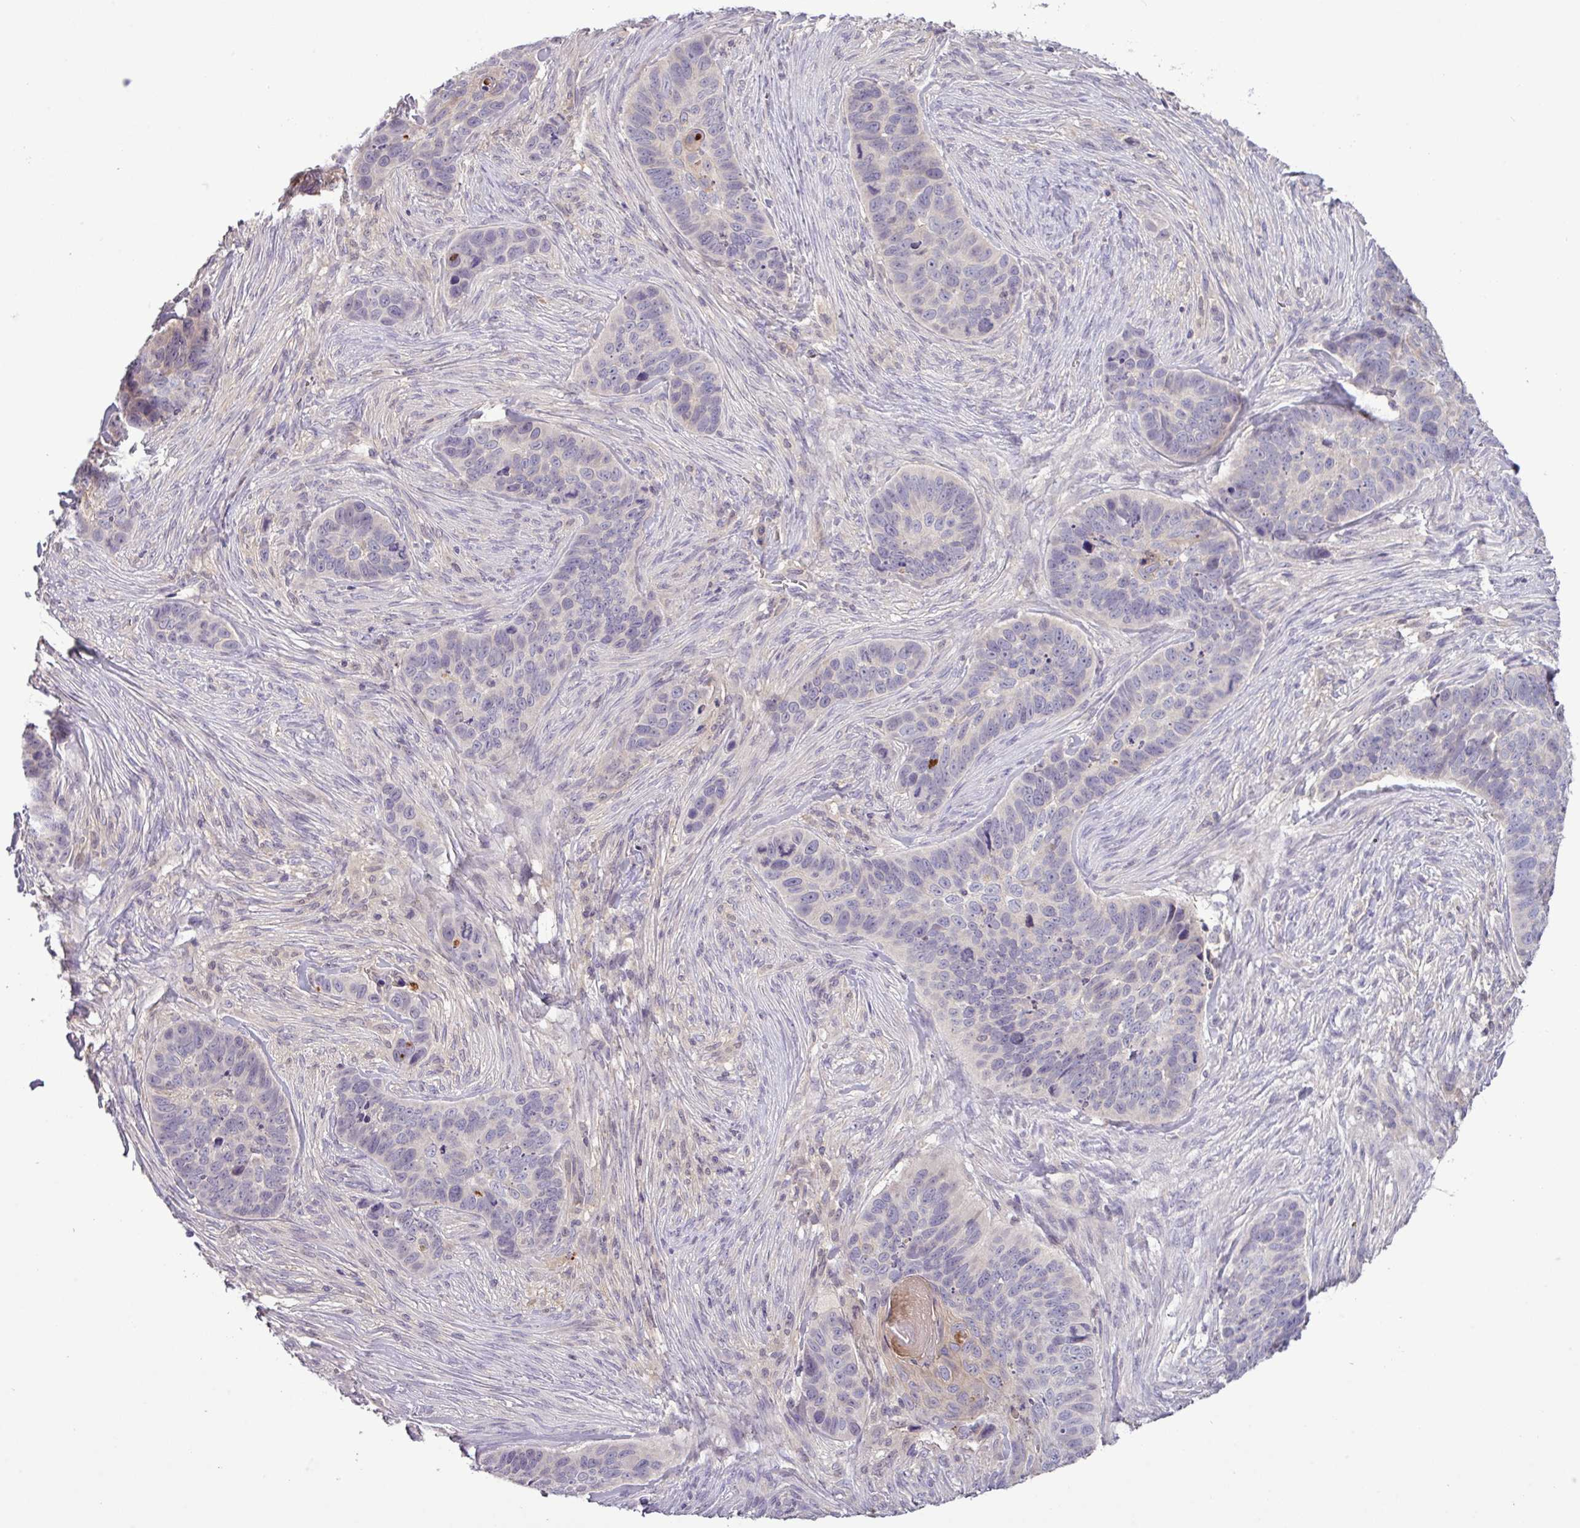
{"staining": {"intensity": "negative", "quantity": "none", "location": "none"}, "tissue": "skin cancer", "cell_type": "Tumor cells", "image_type": "cancer", "snomed": [{"axis": "morphology", "description": "Basal cell carcinoma"}, {"axis": "topography", "description": "Skin"}], "caption": "Micrograph shows no significant protein expression in tumor cells of basal cell carcinoma (skin). The staining was performed using DAB to visualize the protein expression in brown, while the nuclei were stained in blue with hematoxylin (Magnification: 20x).", "gene": "TMEM62", "patient": {"sex": "female", "age": 82}}